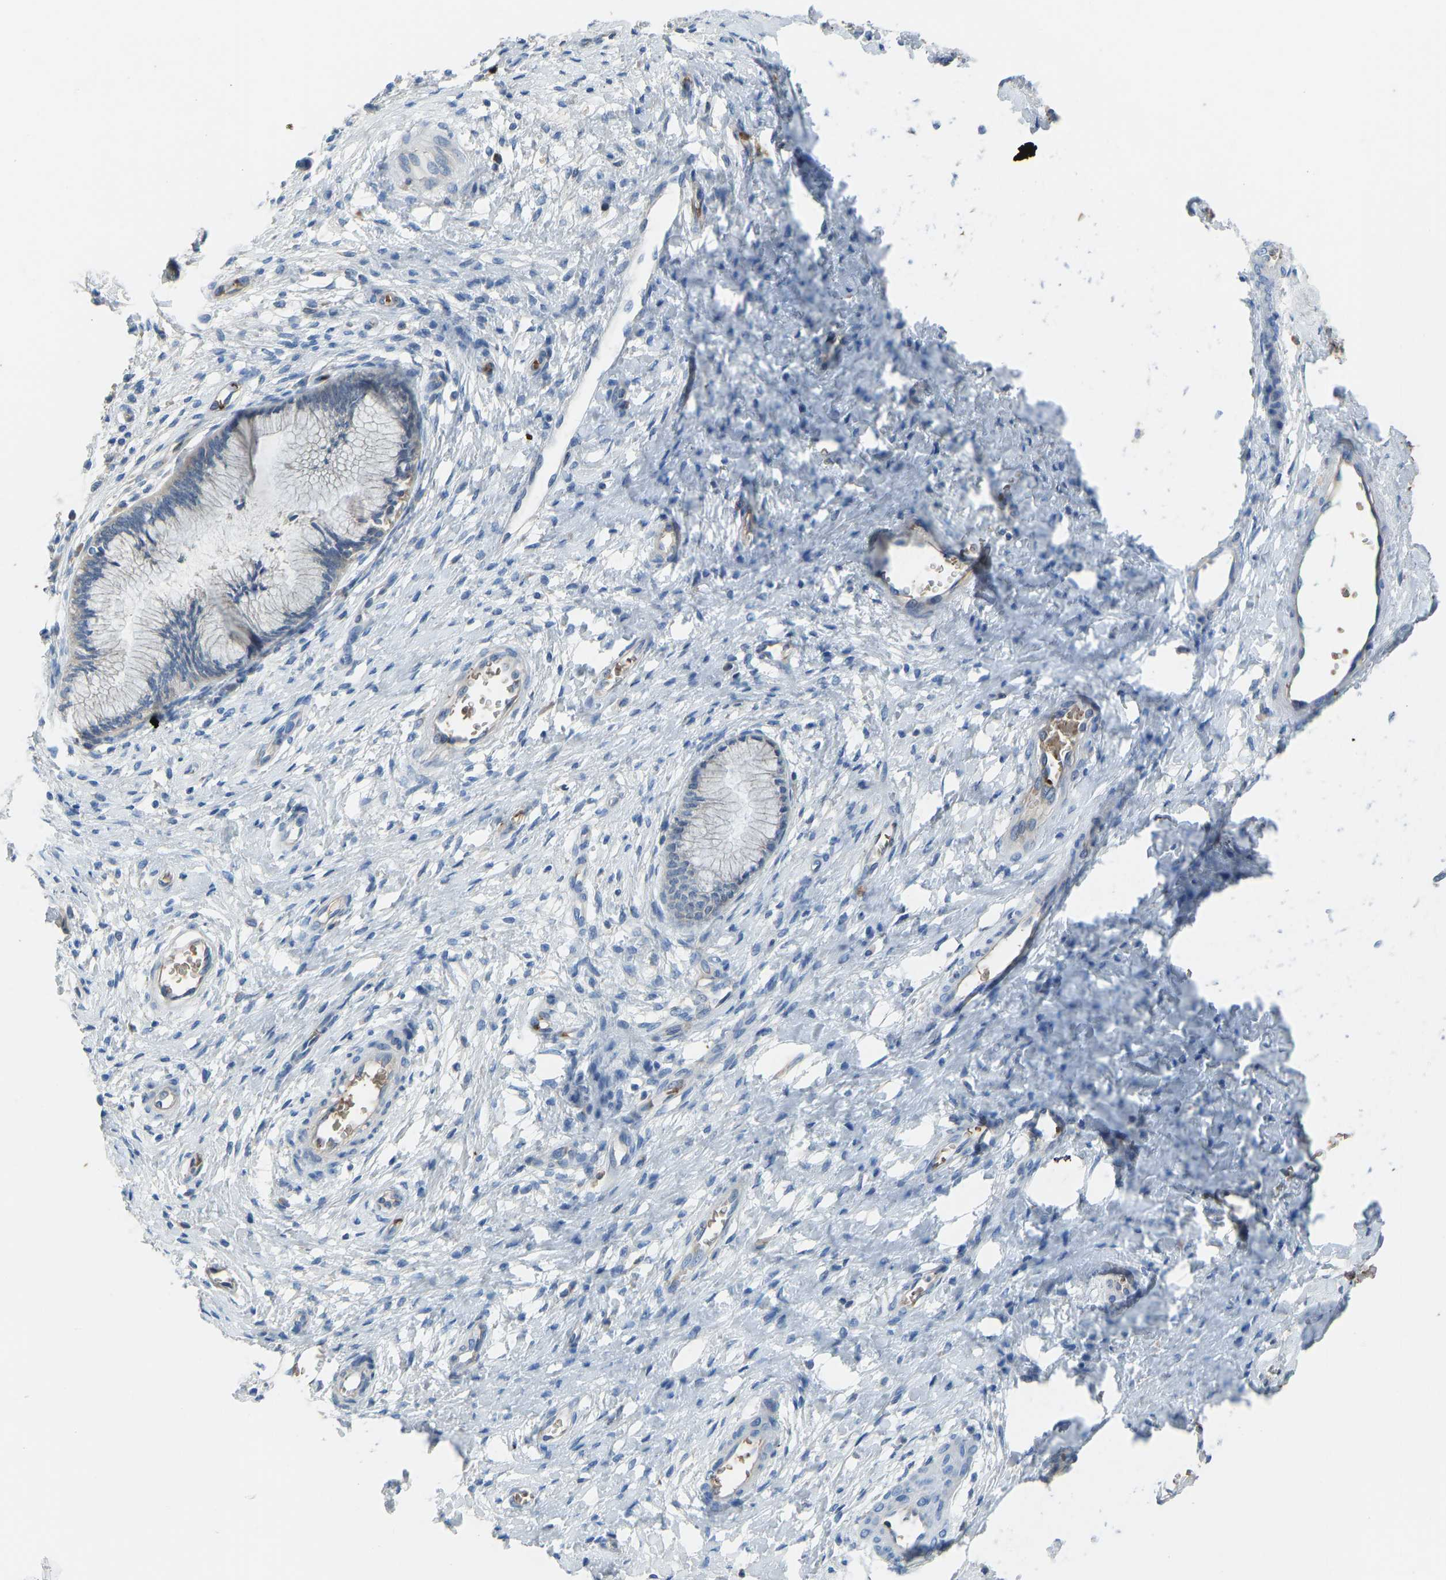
{"staining": {"intensity": "negative", "quantity": "none", "location": "none"}, "tissue": "cervix", "cell_type": "Glandular cells", "image_type": "normal", "snomed": [{"axis": "morphology", "description": "Normal tissue, NOS"}, {"axis": "topography", "description": "Cervix"}], "caption": "IHC of normal human cervix shows no staining in glandular cells. (DAB (3,3'-diaminobenzidine) immunohistochemistry (IHC) with hematoxylin counter stain).", "gene": "PIGS", "patient": {"sex": "female", "age": 55}}